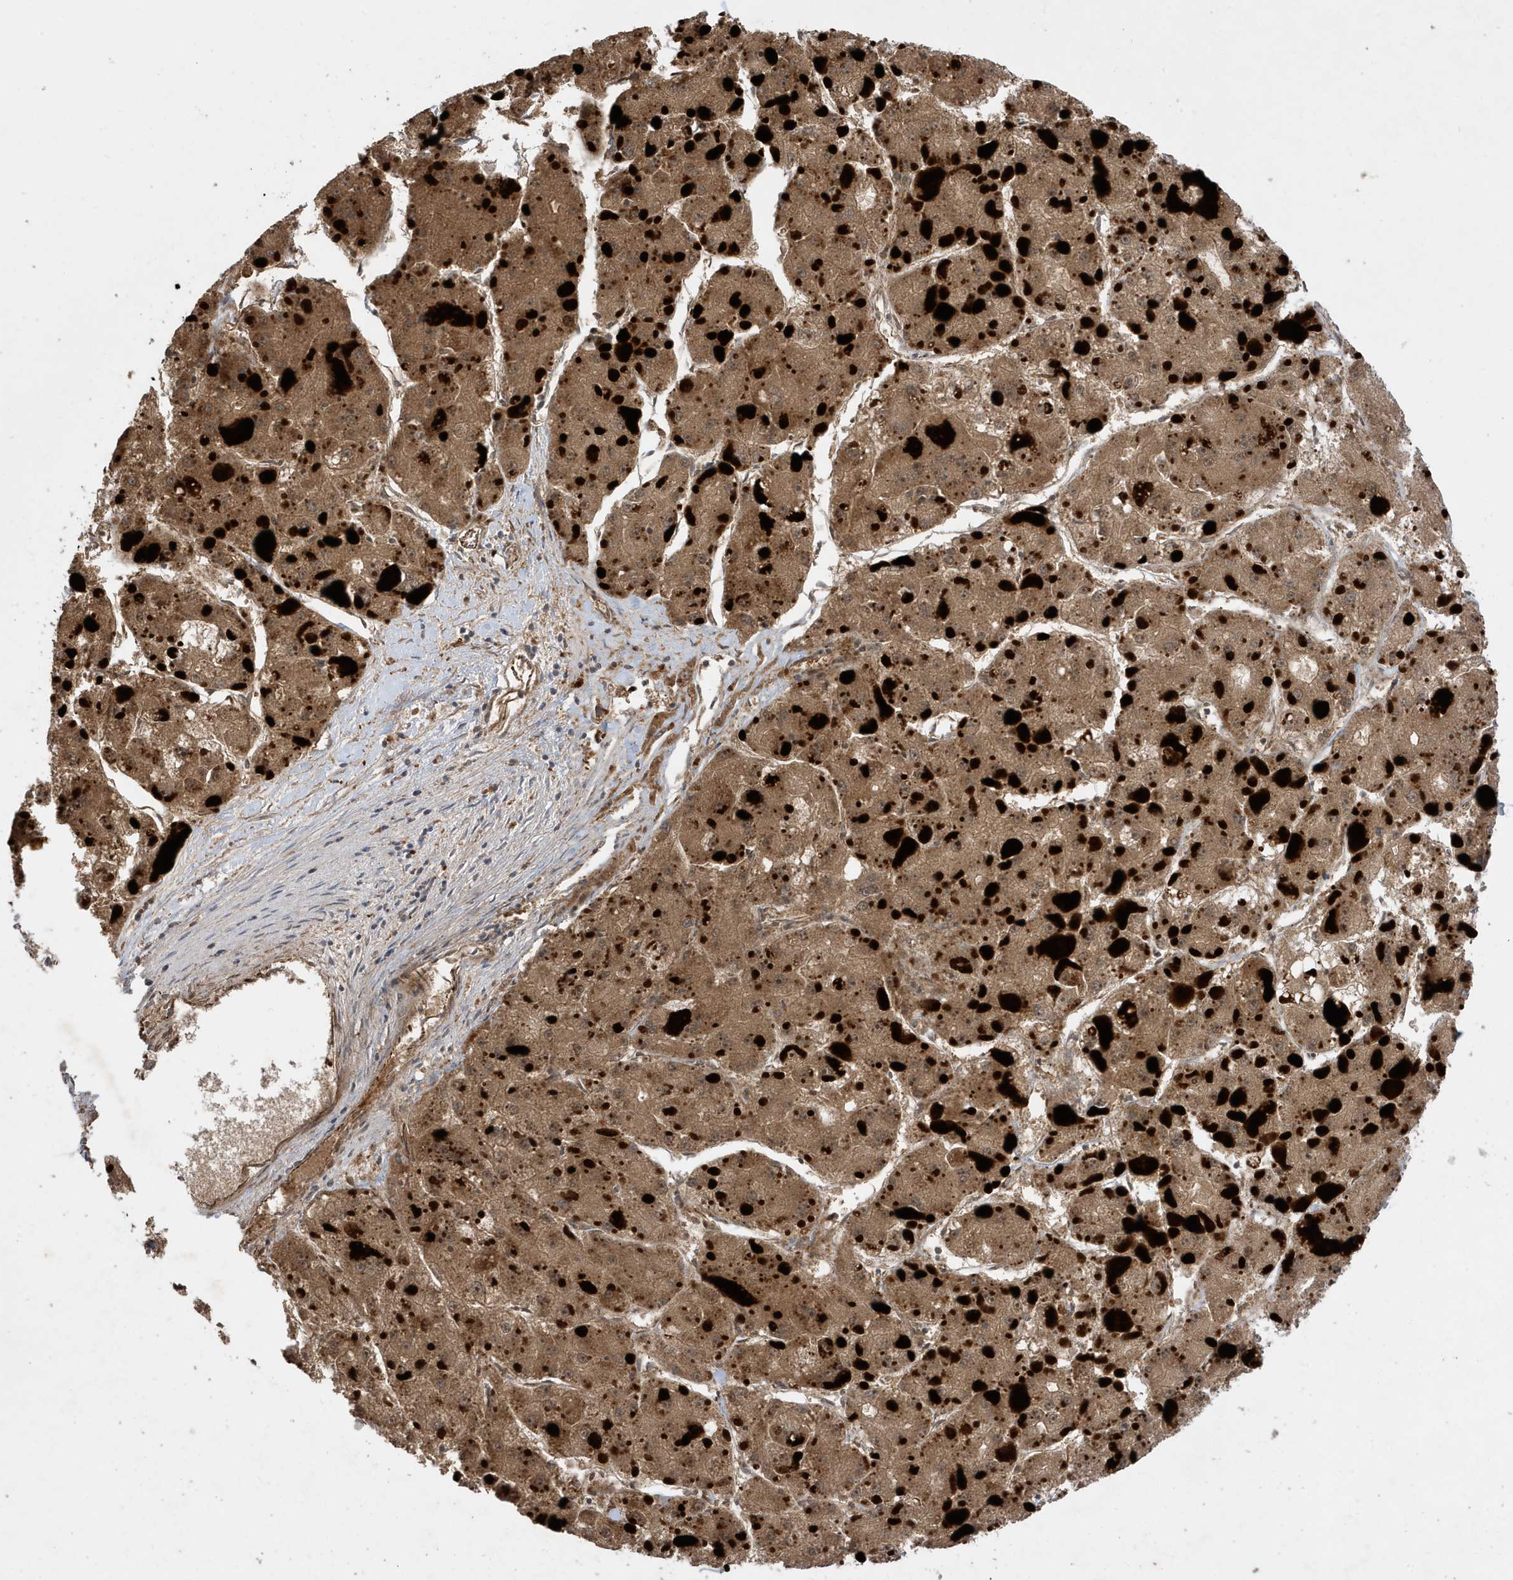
{"staining": {"intensity": "moderate", "quantity": ">75%", "location": "cytoplasmic/membranous"}, "tissue": "liver cancer", "cell_type": "Tumor cells", "image_type": "cancer", "snomed": [{"axis": "morphology", "description": "Carcinoma, Hepatocellular, NOS"}, {"axis": "topography", "description": "Liver"}], "caption": "Immunohistochemistry (IHC) micrograph of liver cancer stained for a protein (brown), which shows medium levels of moderate cytoplasmic/membranous staining in approximately >75% of tumor cells.", "gene": "LAPTM4A", "patient": {"sex": "female", "age": 73}}